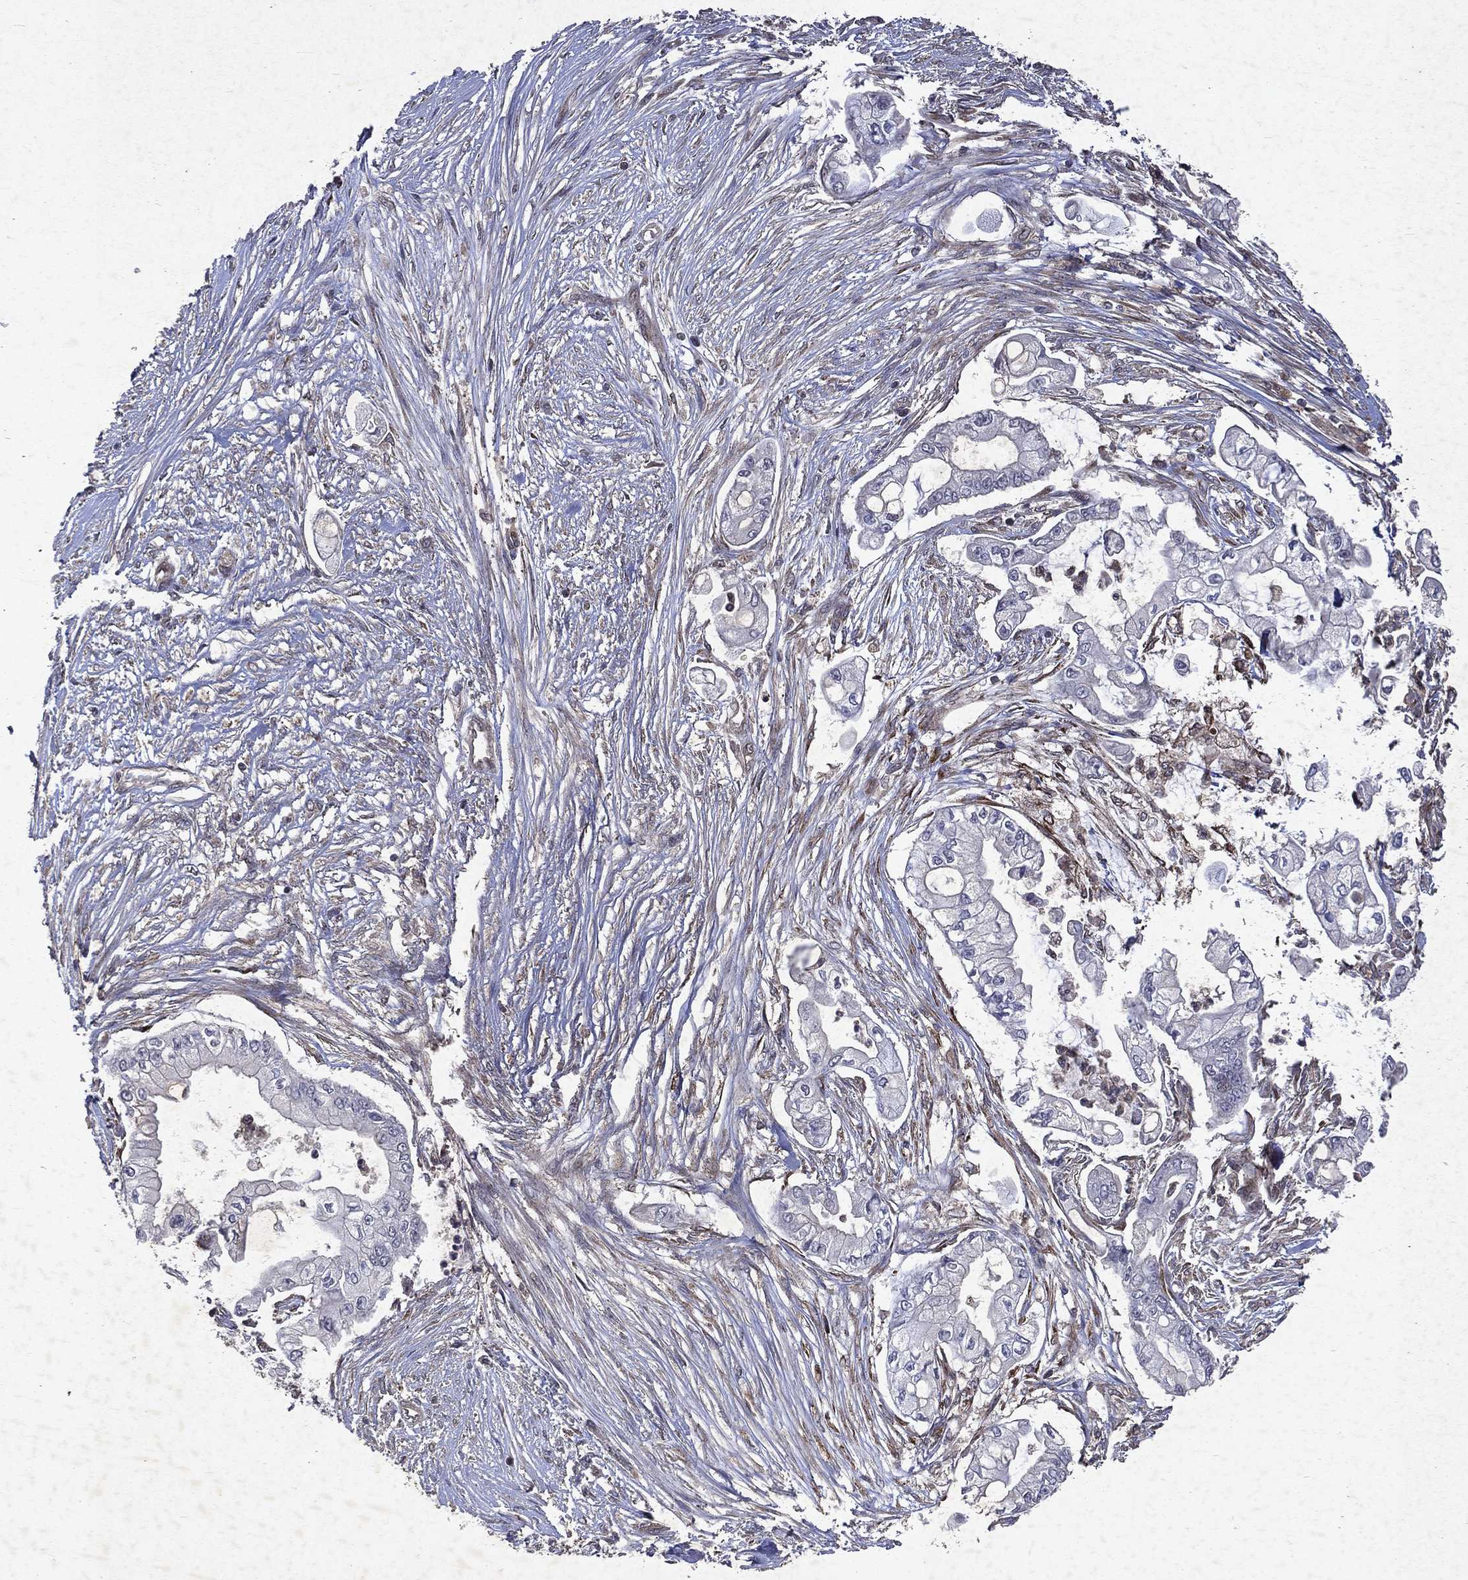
{"staining": {"intensity": "negative", "quantity": "none", "location": "none"}, "tissue": "pancreatic cancer", "cell_type": "Tumor cells", "image_type": "cancer", "snomed": [{"axis": "morphology", "description": "Adenocarcinoma, NOS"}, {"axis": "topography", "description": "Pancreas"}], "caption": "Immunohistochemical staining of human pancreatic adenocarcinoma shows no significant expression in tumor cells. The staining was performed using DAB (3,3'-diaminobenzidine) to visualize the protein expression in brown, while the nuclei were stained in blue with hematoxylin (Magnification: 20x).", "gene": "MTAP", "patient": {"sex": "female", "age": 69}}